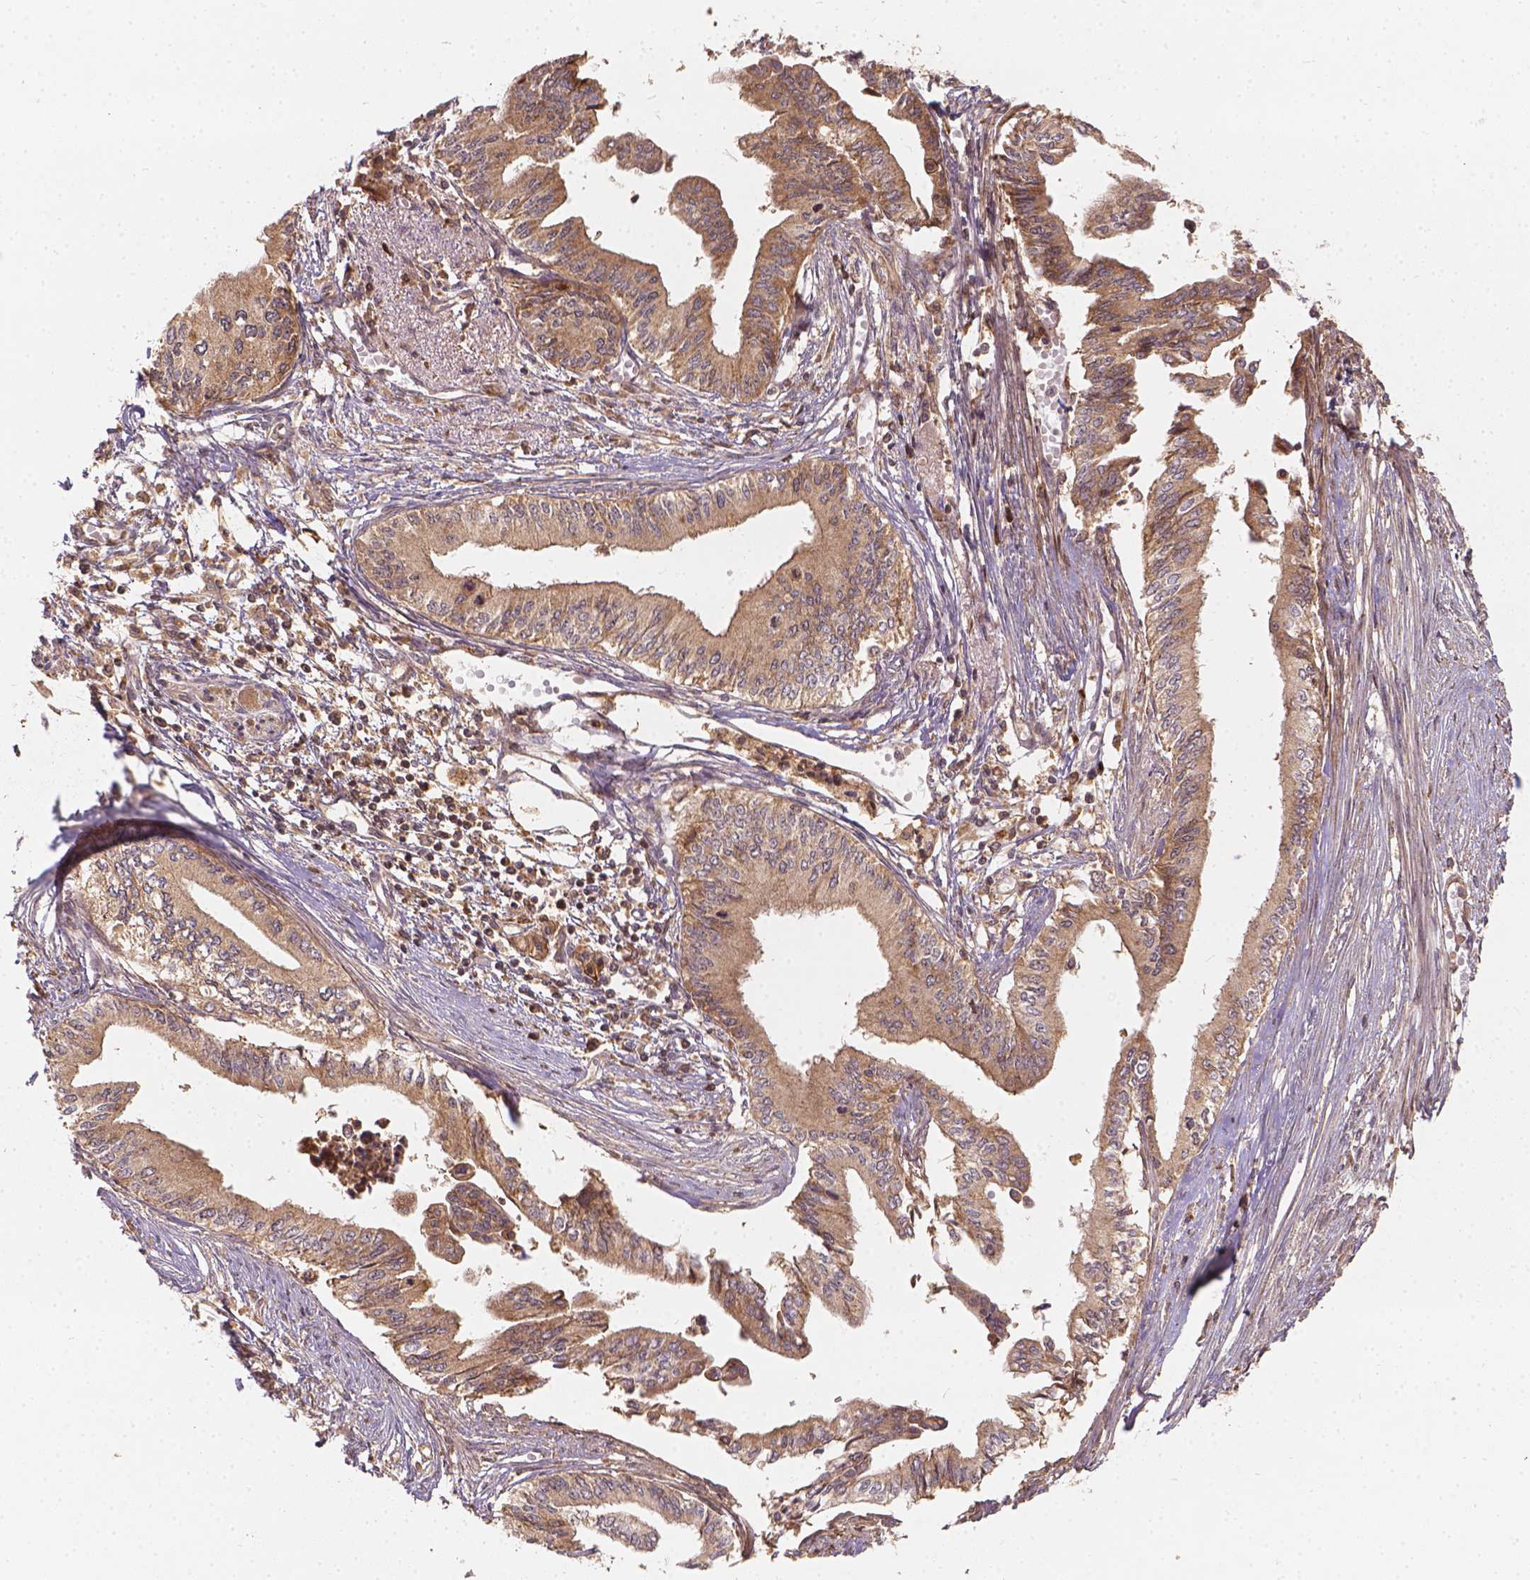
{"staining": {"intensity": "moderate", "quantity": ">75%", "location": "cytoplasmic/membranous"}, "tissue": "pancreatic cancer", "cell_type": "Tumor cells", "image_type": "cancer", "snomed": [{"axis": "morphology", "description": "Adenocarcinoma, NOS"}, {"axis": "topography", "description": "Pancreas"}], "caption": "Protein analysis of adenocarcinoma (pancreatic) tissue demonstrates moderate cytoplasmic/membranous staining in approximately >75% of tumor cells. Immunohistochemistry stains the protein of interest in brown and the nuclei are stained blue.", "gene": "XPR1", "patient": {"sex": "female", "age": 61}}